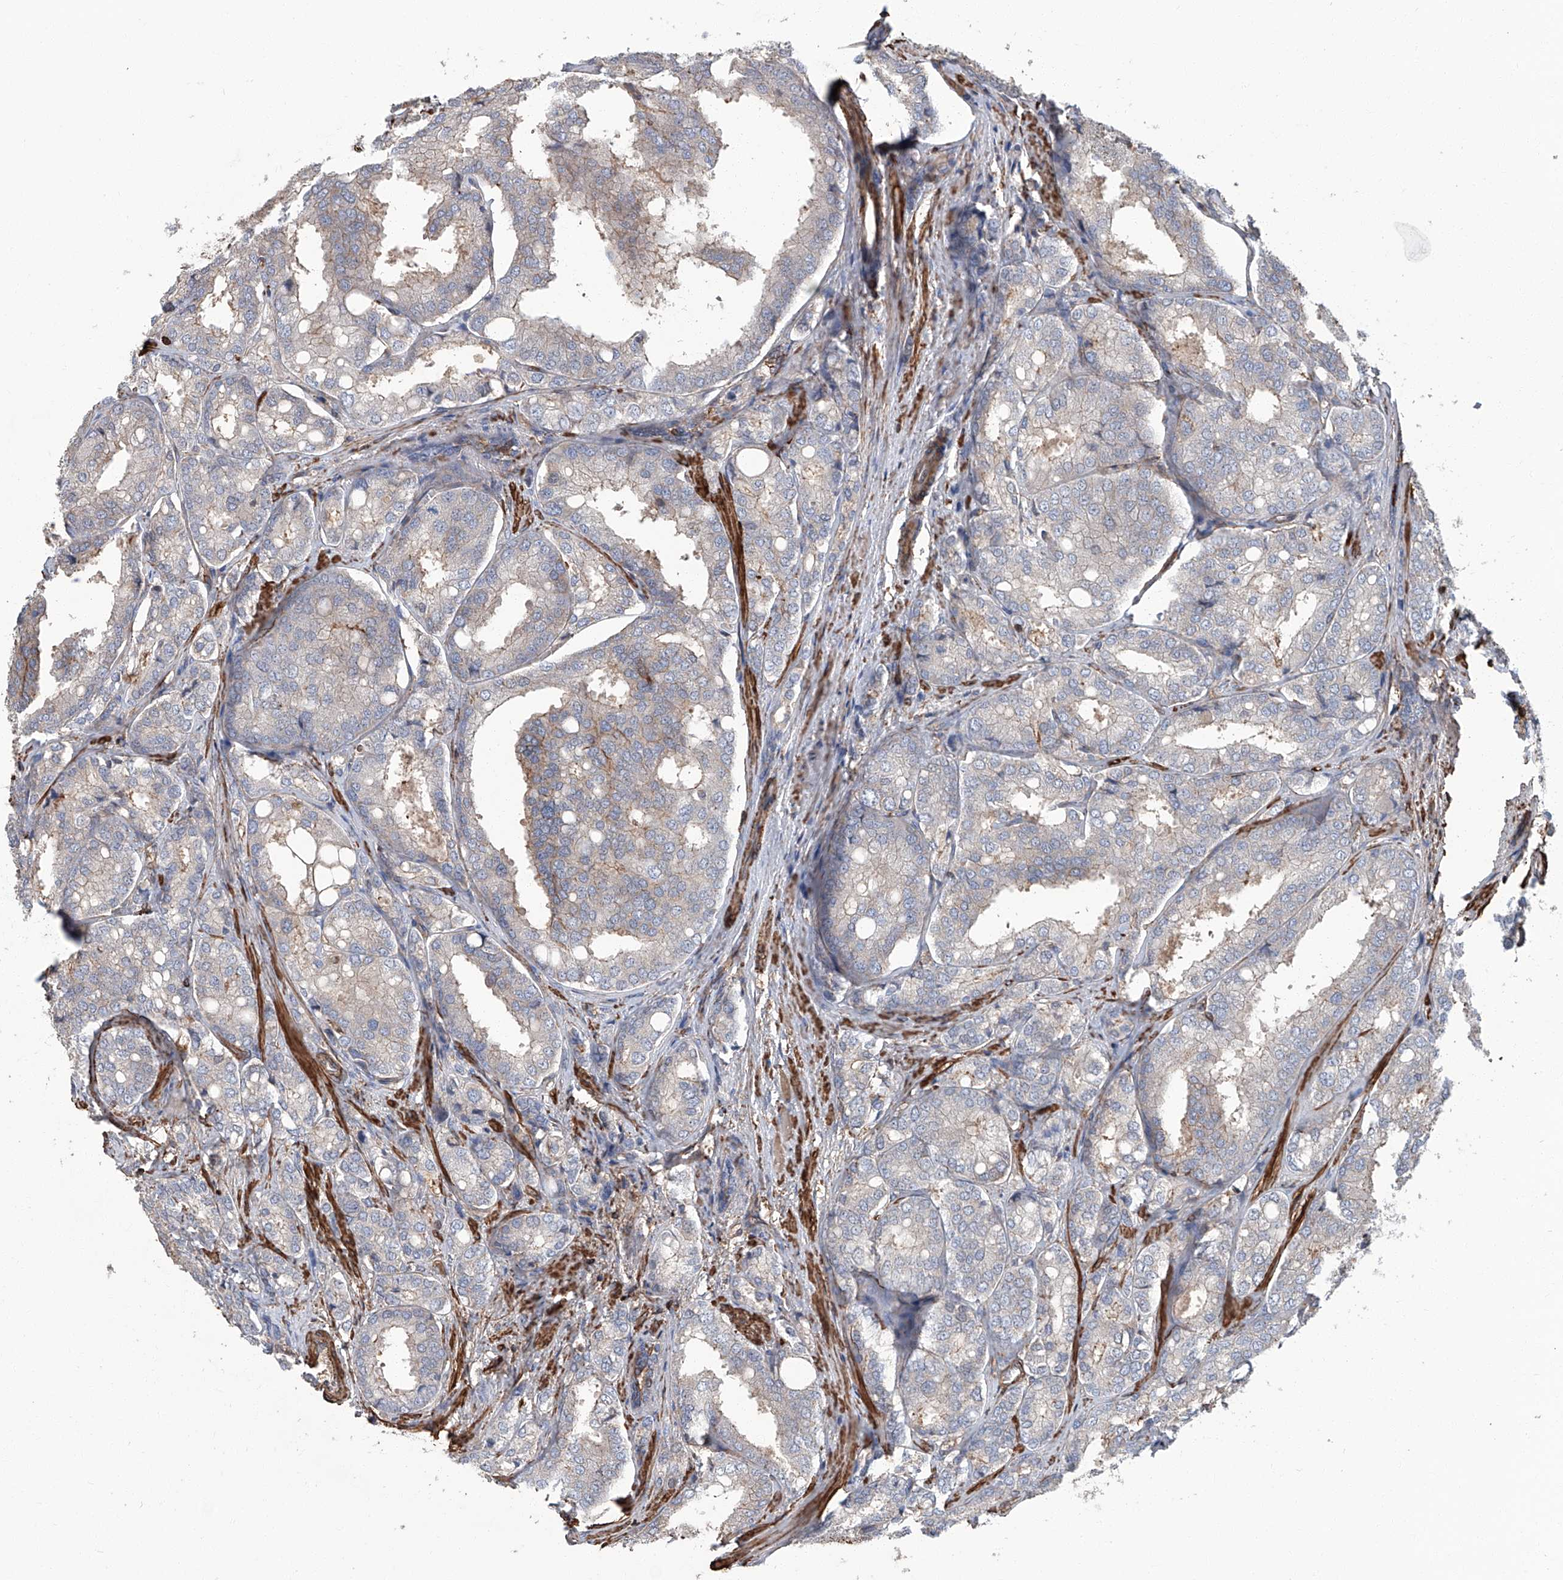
{"staining": {"intensity": "negative", "quantity": "none", "location": "none"}, "tissue": "prostate cancer", "cell_type": "Tumor cells", "image_type": "cancer", "snomed": [{"axis": "morphology", "description": "Adenocarcinoma, High grade"}, {"axis": "topography", "description": "Prostate"}], "caption": "There is no significant positivity in tumor cells of prostate cancer.", "gene": "PIEZO2", "patient": {"sex": "male", "age": 50}}